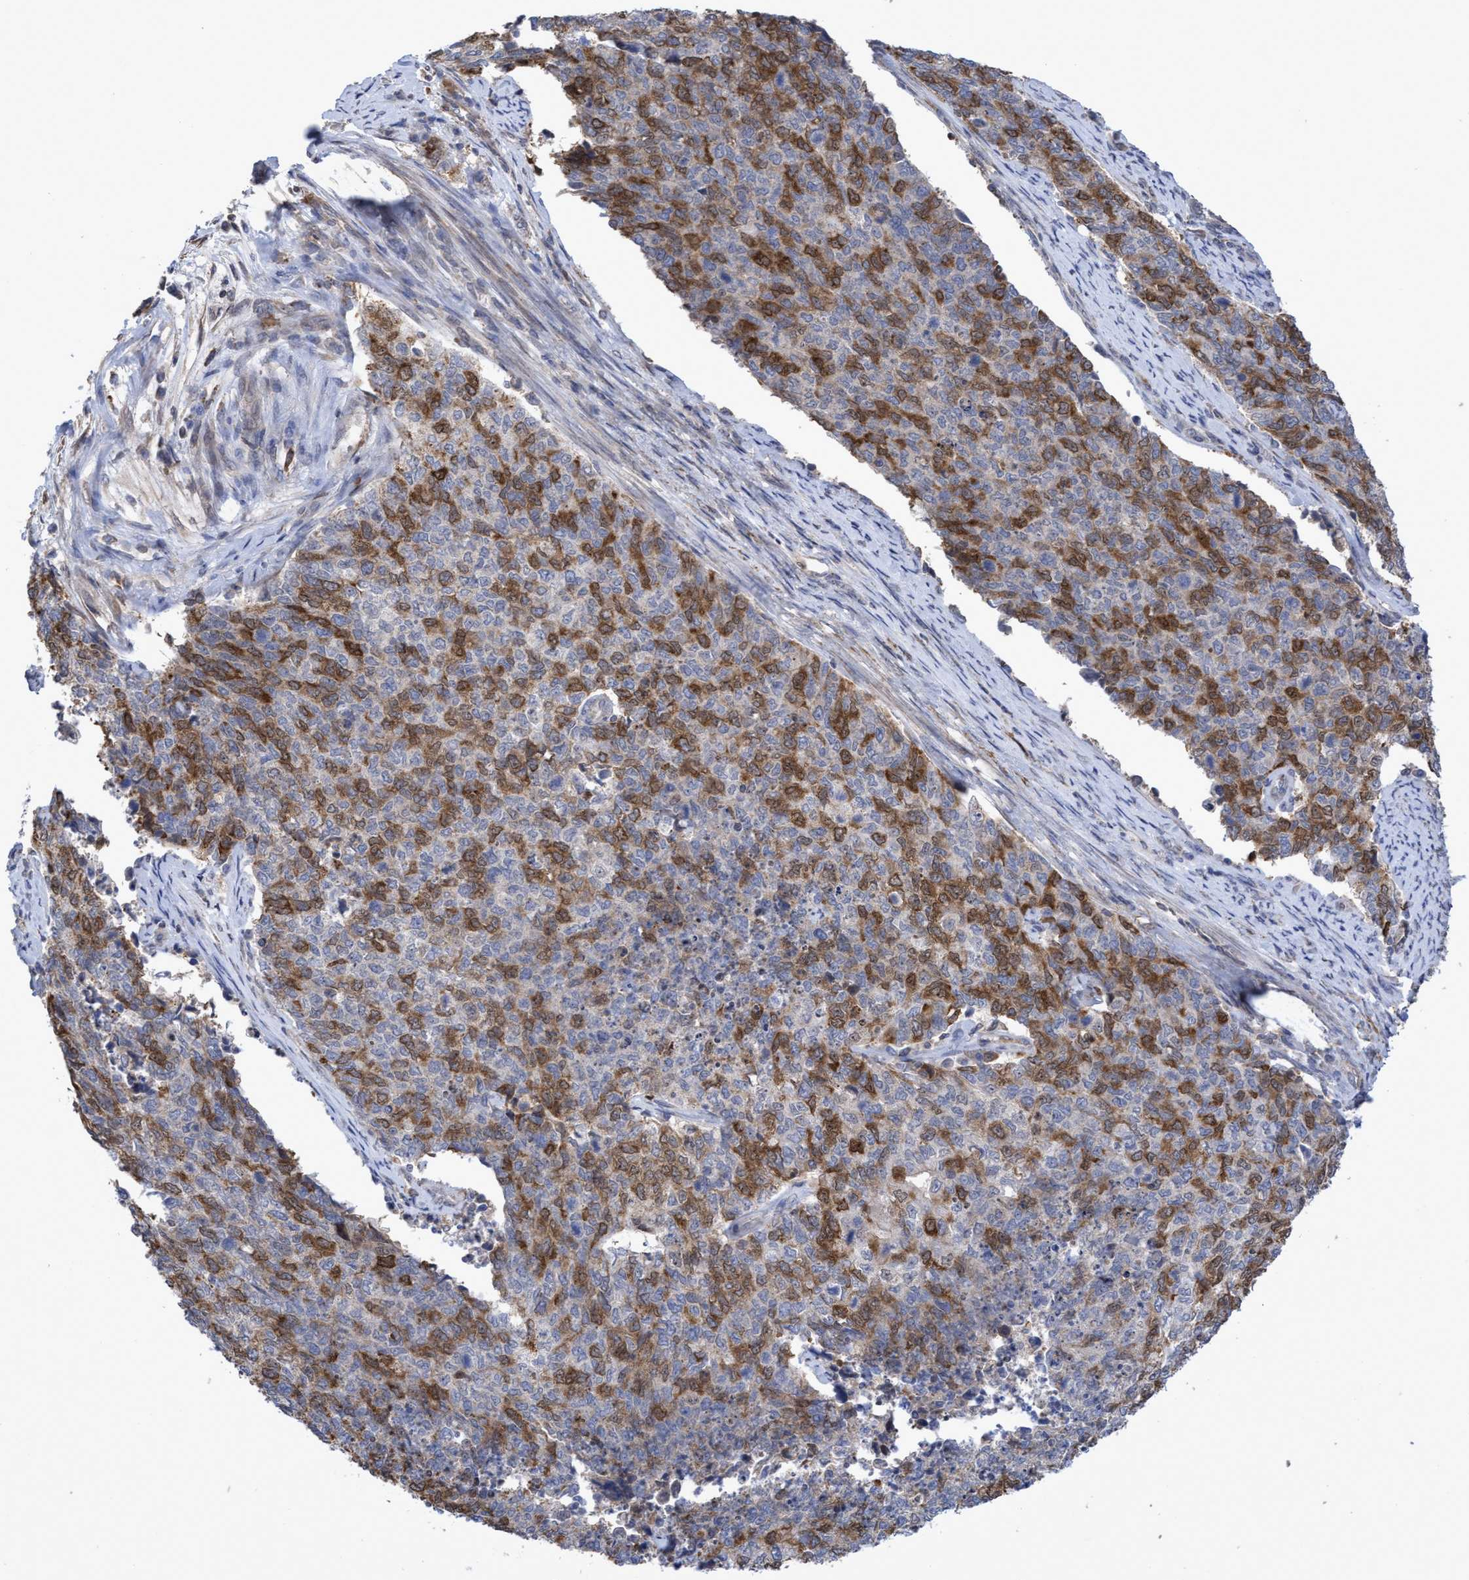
{"staining": {"intensity": "moderate", "quantity": "25%-75%", "location": "cytoplasmic/membranous,nuclear"}, "tissue": "cervical cancer", "cell_type": "Tumor cells", "image_type": "cancer", "snomed": [{"axis": "morphology", "description": "Squamous cell carcinoma, NOS"}, {"axis": "topography", "description": "Cervix"}], "caption": "A photomicrograph showing moderate cytoplasmic/membranous and nuclear staining in about 25%-75% of tumor cells in cervical cancer, as visualized by brown immunohistochemical staining.", "gene": "SLBP", "patient": {"sex": "female", "age": 63}}